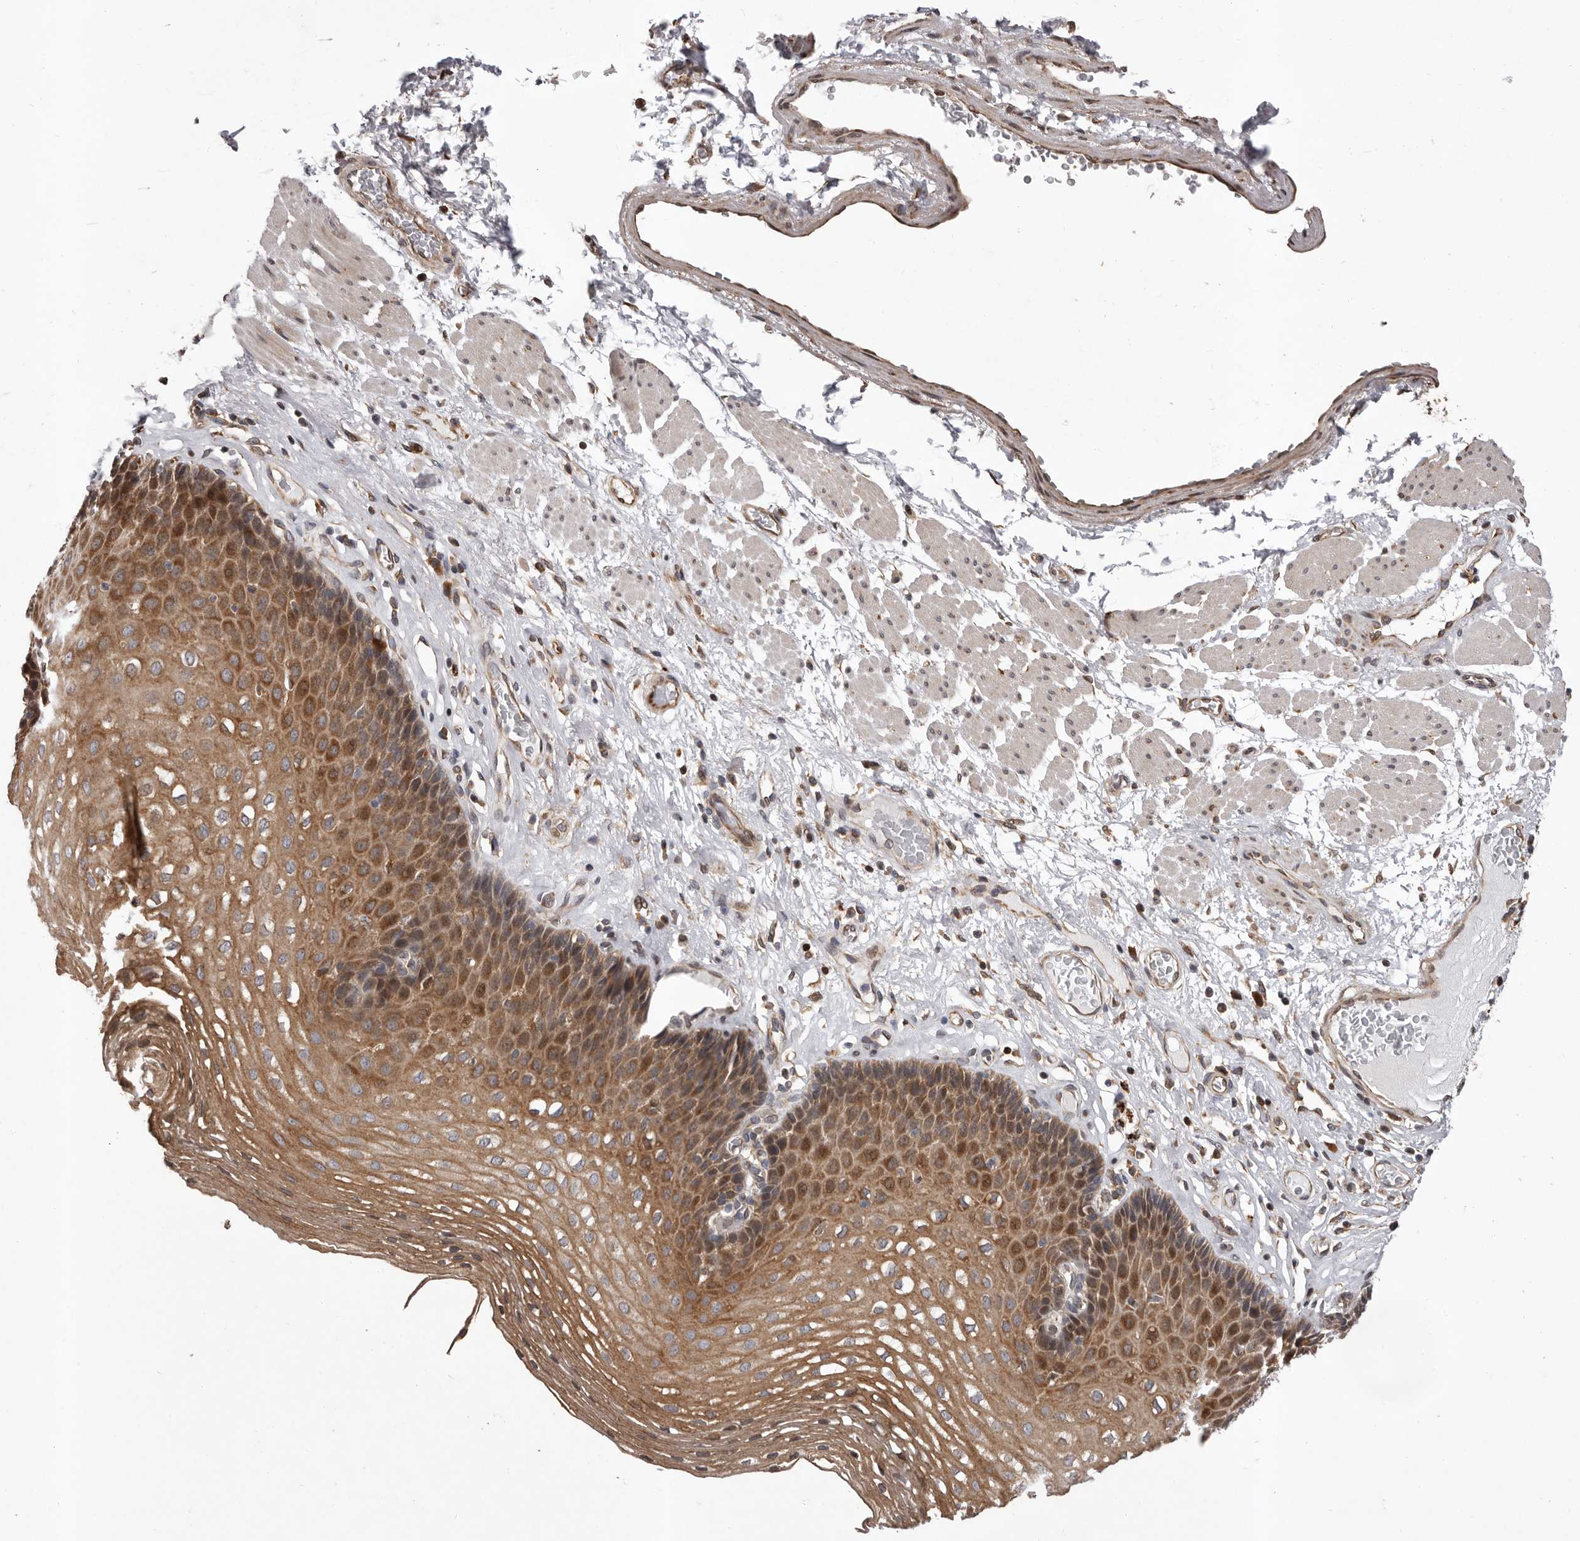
{"staining": {"intensity": "moderate", "quantity": ">75%", "location": "cytoplasmic/membranous,nuclear"}, "tissue": "esophagus", "cell_type": "Squamous epithelial cells", "image_type": "normal", "snomed": [{"axis": "morphology", "description": "Normal tissue, NOS"}, {"axis": "topography", "description": "Esophagus"}], "caption": "Protein expression analysis of unremarkable human esophagus reveals moderate cytoplasmic/membranous,nuclear staining in approximately >75% of squamous epithelial cells.", "gene": "GADD45B", "patient": {"sex": "female", "age": 66}}